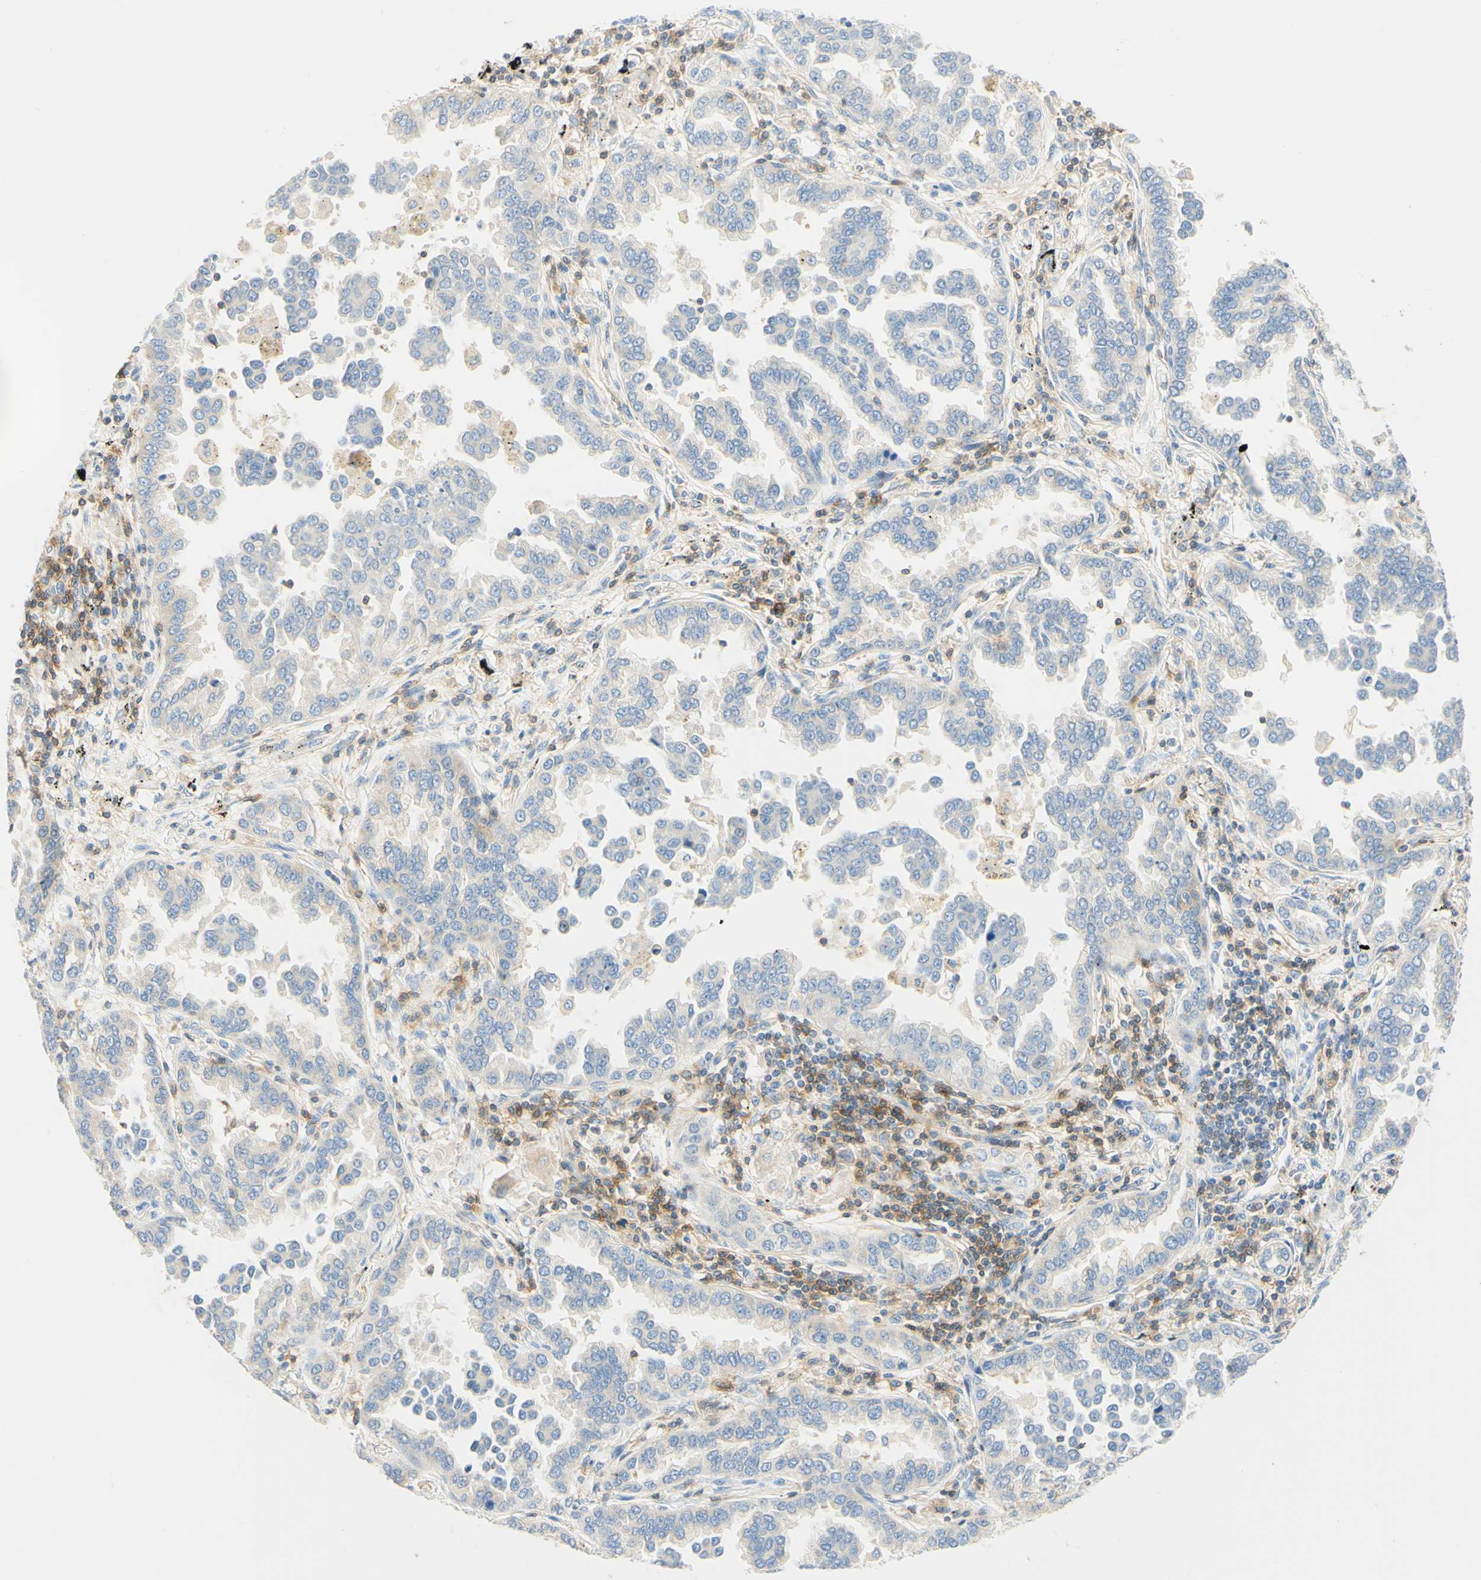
{"staining": {"intensity": "negative", "quantity": "none", "location": "none"}, "tissue": "lung cancer", "cell_type": "Tumor cells", "image_type": "cancer", "snomed": [{"axis": "morphology", "description": "Normal tissue, NOS"}, {"axis": "morphology", "description": "Adenocarcinoma, NOS"}, {"axis": "topography", "description": "Lung"}], "caption": "Immunohistochemistry (IHC) image of neoplastic tissue: lung adenocarcinoma stained with DAB demonstrates no significant protein expression in tumor cells. Nuclei are stained in blue.", "gene": "LAT", "patient": {"sex": "male", "age": 59}}